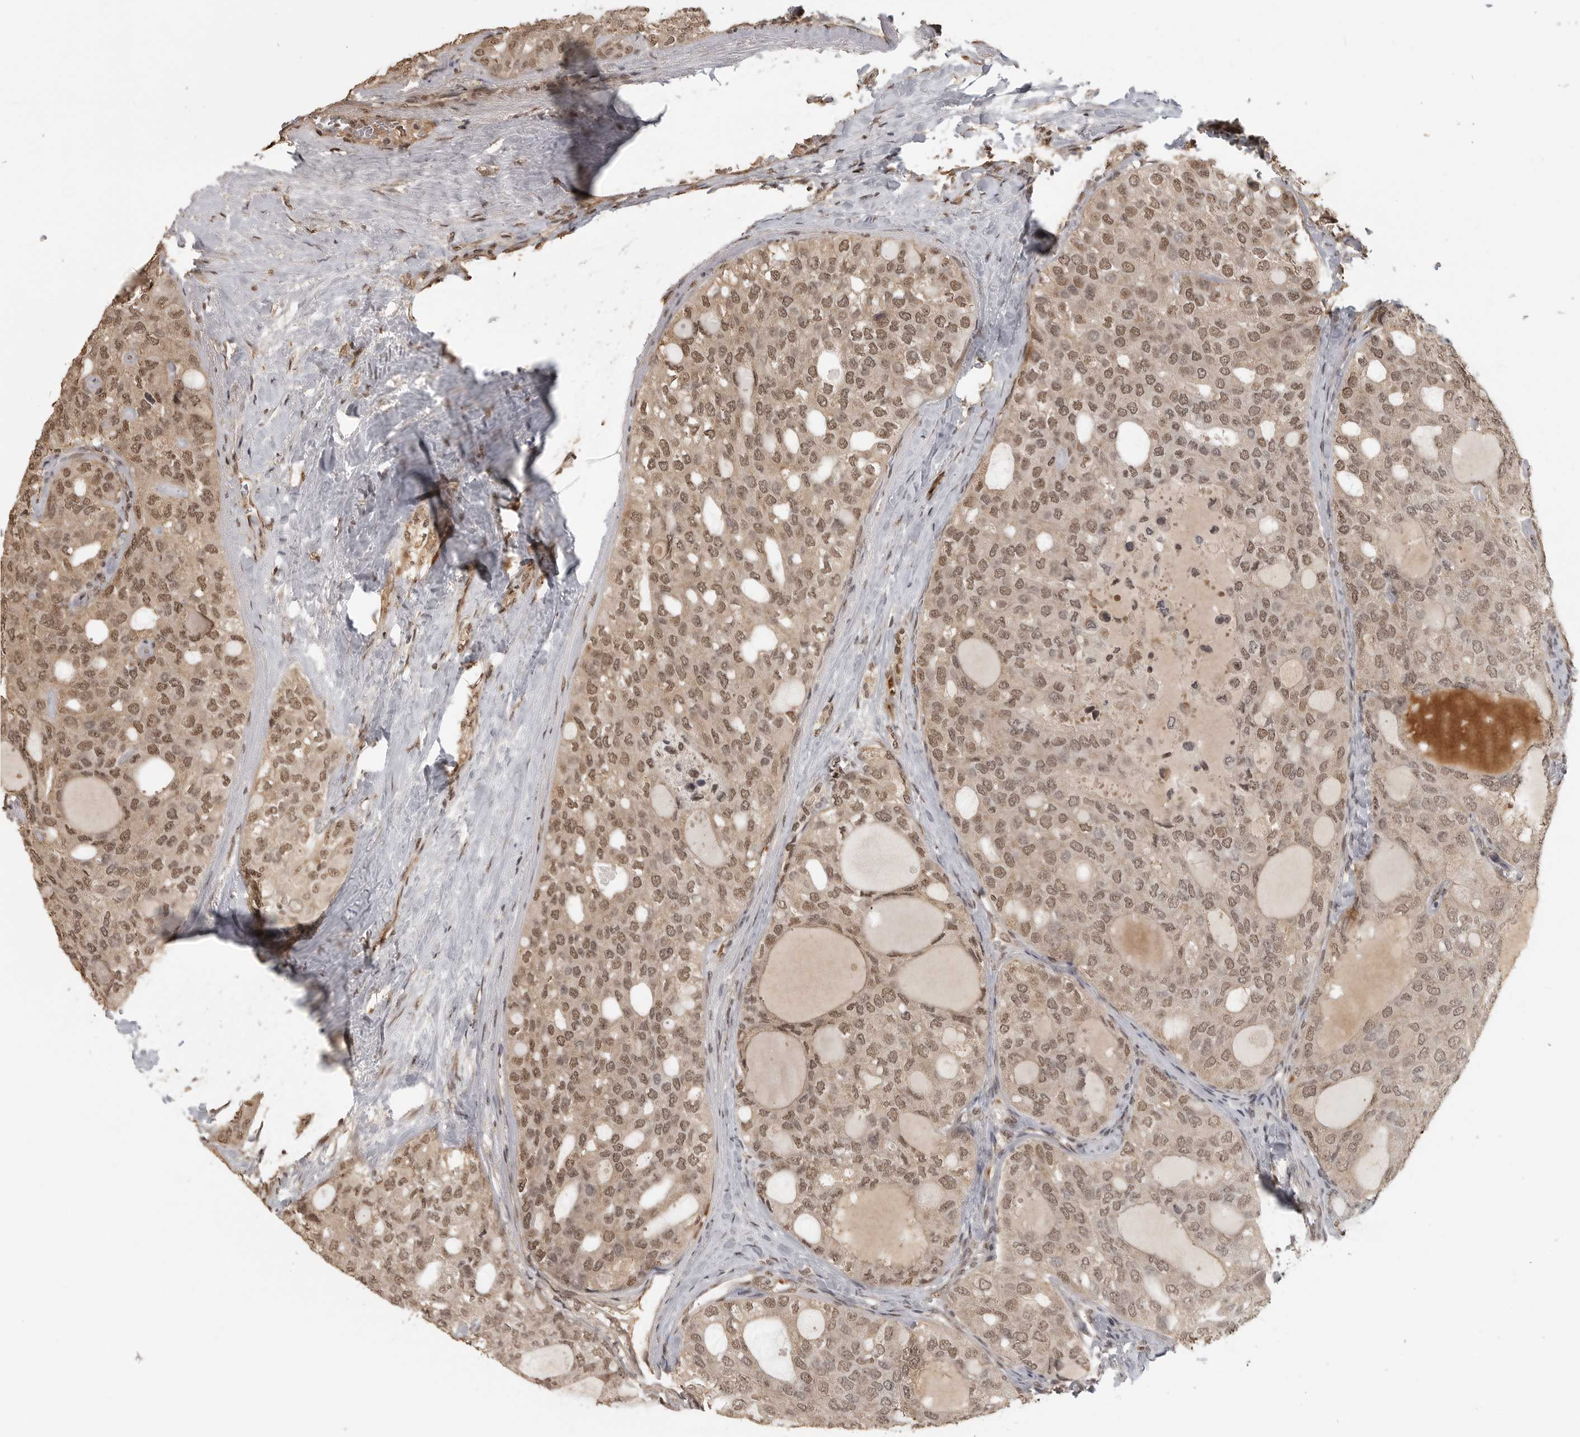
{"staining": {"intensity": "moderate", "quantity": "25%-75%", "location": "nuclear"}, "tissue": "thyroid cancer", "cell_type": "Tumor cells", "image_type": "cancer", "snomed": [{"axis": "morphology", "description": "Follicular adenoma carcinoma, NOS"}, {"axis": "topography", "description": "Thyroid gland"}], "caption": "An immunohistochemistry image of neoplastic tissue is shown. Protein staining in brown labels moderate nuclear positivity in thyroid cancer (follicular adenoma carcinoma) within tumor cells. The staining was performed using DAB, with brown indicating positive protein expression. Nuclei are stained blue with hematoxylin.", "gene": "CLOCK", "patient": {"sex": "male", "age": 75}}